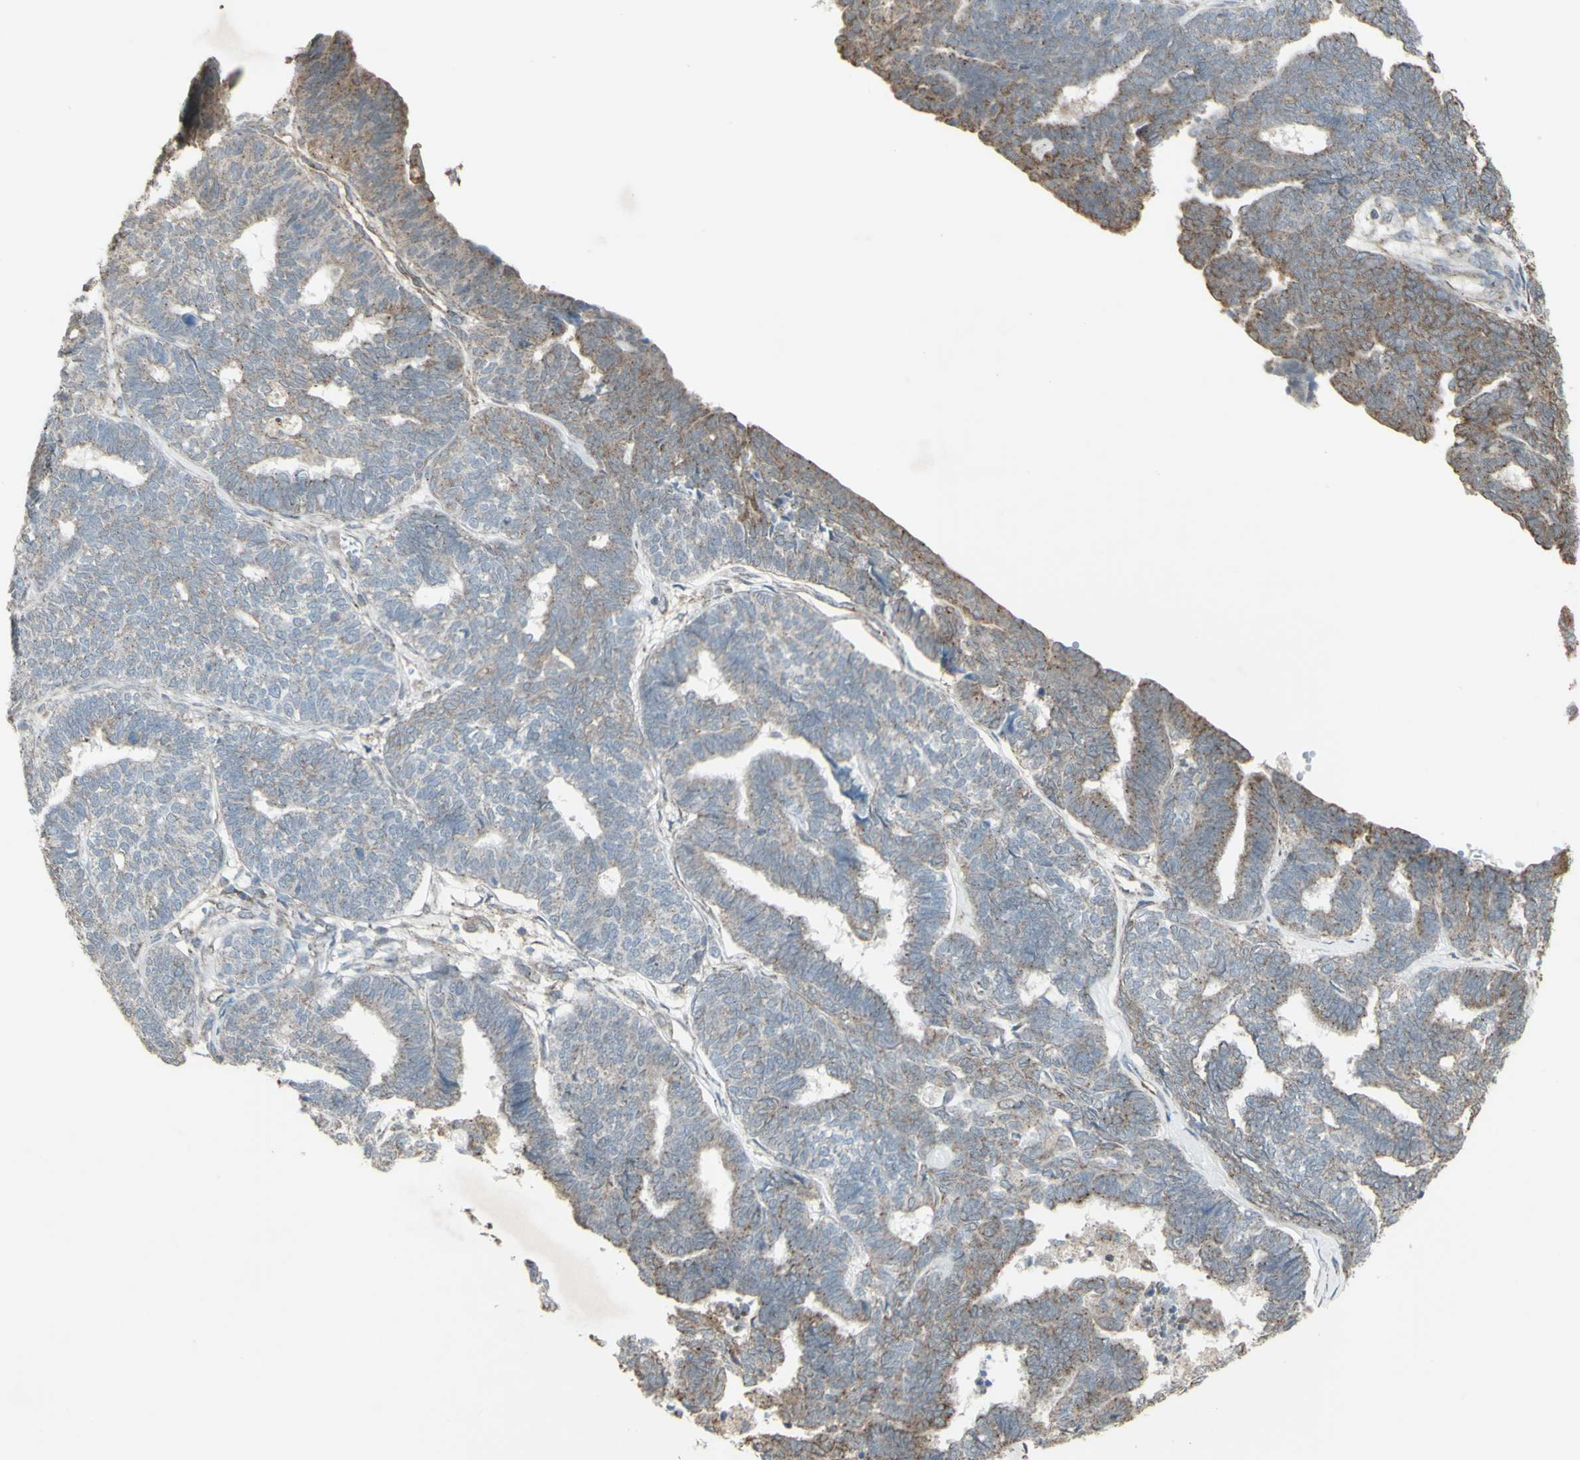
{"staining": {"intensity": "weak", "quantity": "25%-75%", "location": "cytoplasmic/membranous"}, "tissue": "endometrial cancer", "cell_type": "Tumor cells", "image_type": "cancer", "snomed": [{"axis": "morphology", "description": "Adenocarcinoma, NOS"}, {"axis": "topography", "description": "Endometrium"}], "caption": "Immunohistochemistry (IHC) (DAB (3,3'-diaminobenzidine)) staining of human adenocarcinoma (endometrial) demonstrates weak cytoplasmic/membranous protein positivity in approximately 25%-75% of tumor cells.", "gene": "FXYD3", "patient": {"sex": "female", "age": 70}}